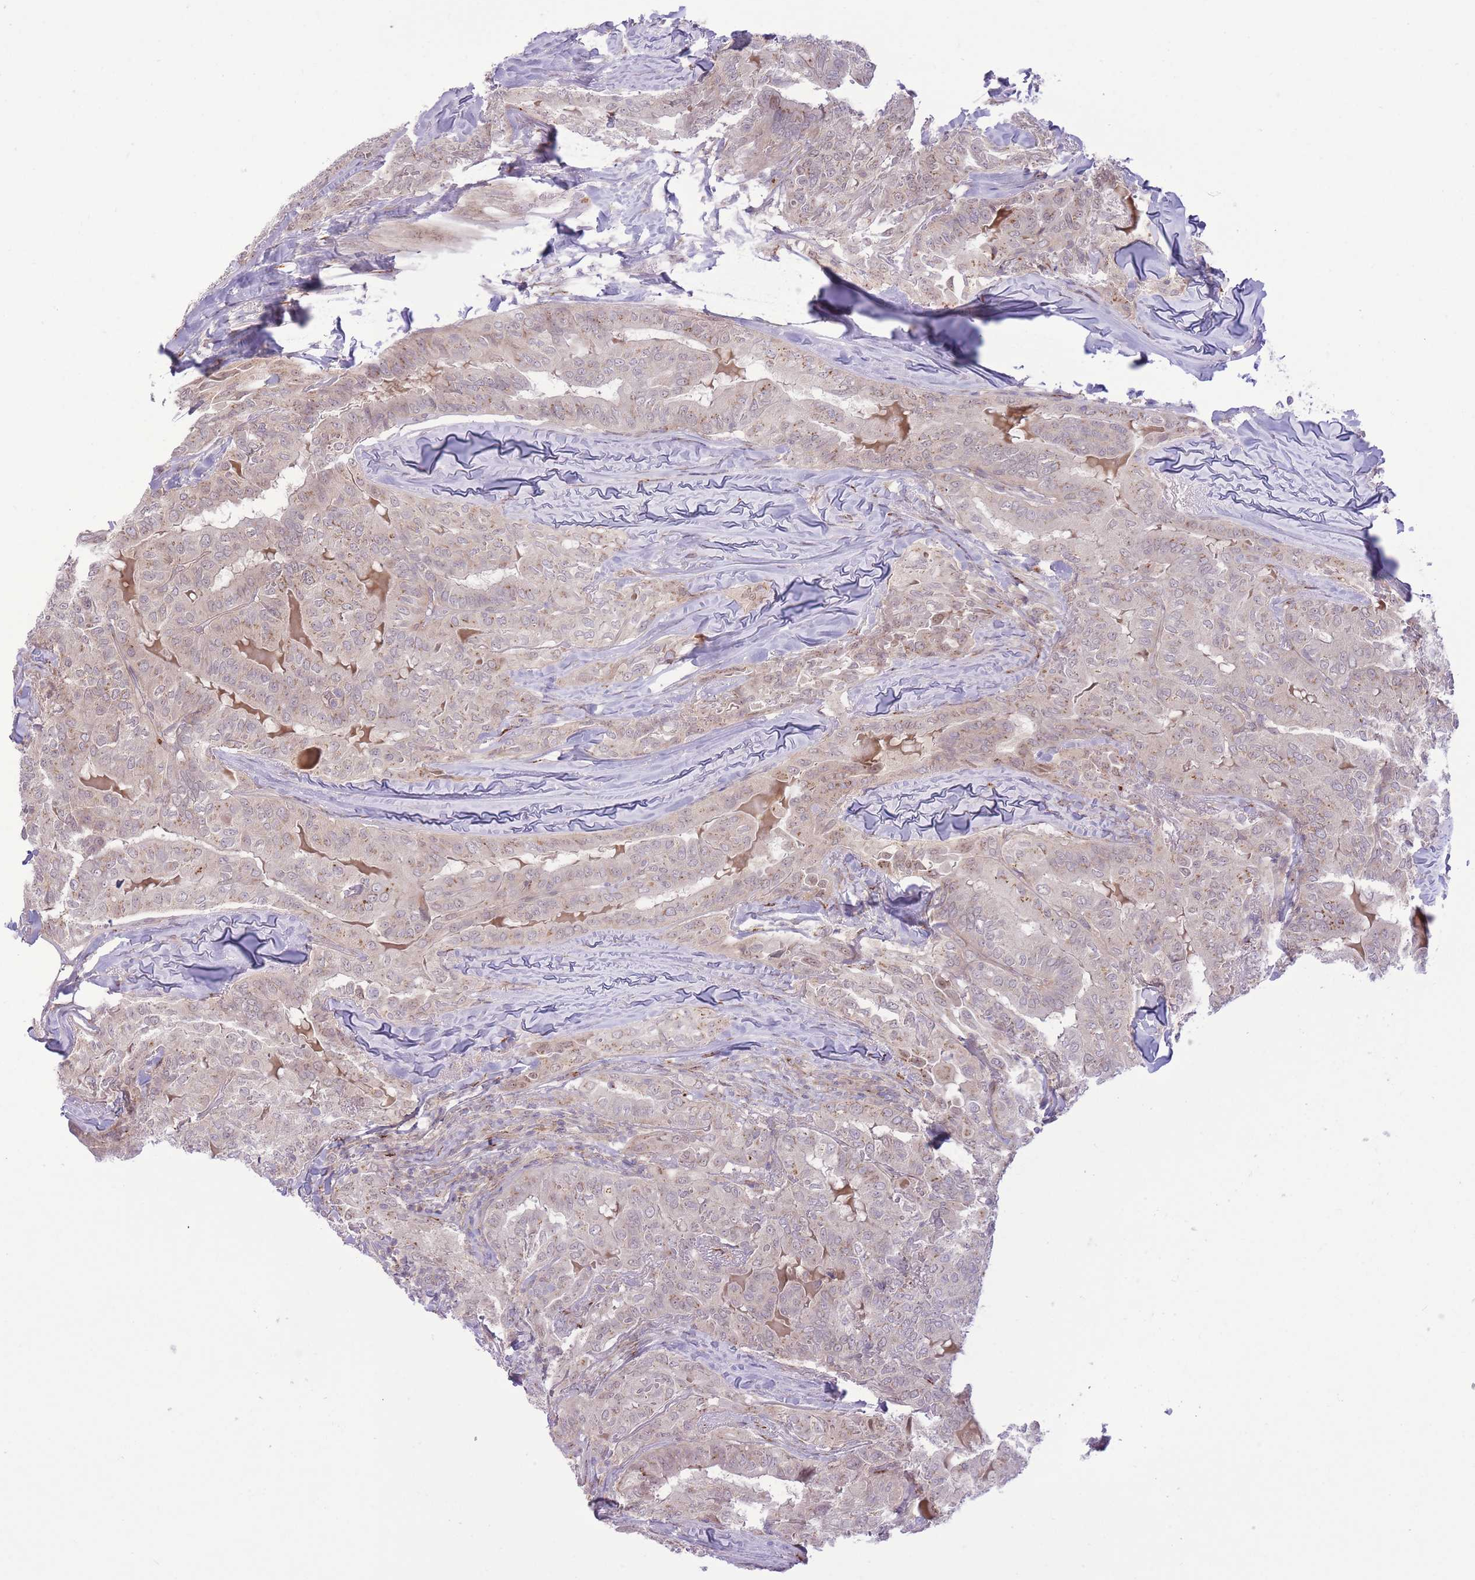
{"staining": {"intensity": "weak", "quantity": "<25%", "location": "cytoplasmic/membranous"}, "tissue": "thyroid cancer", "cell_type": "Tumor cells", "image_type": "cancer", "snomed": [{"axis": "morphology", "description": "Papillary adenocarcinoma, NOS"}, {"axis": "topography", "description": "Thyroid gland"}], "caption": "A histopathology image of human thyroid papillary adenocarcinoma is negative for staining in tumor cells.", "gene": "ZBED5", "patient": {"sex": "female", "age": 68}}